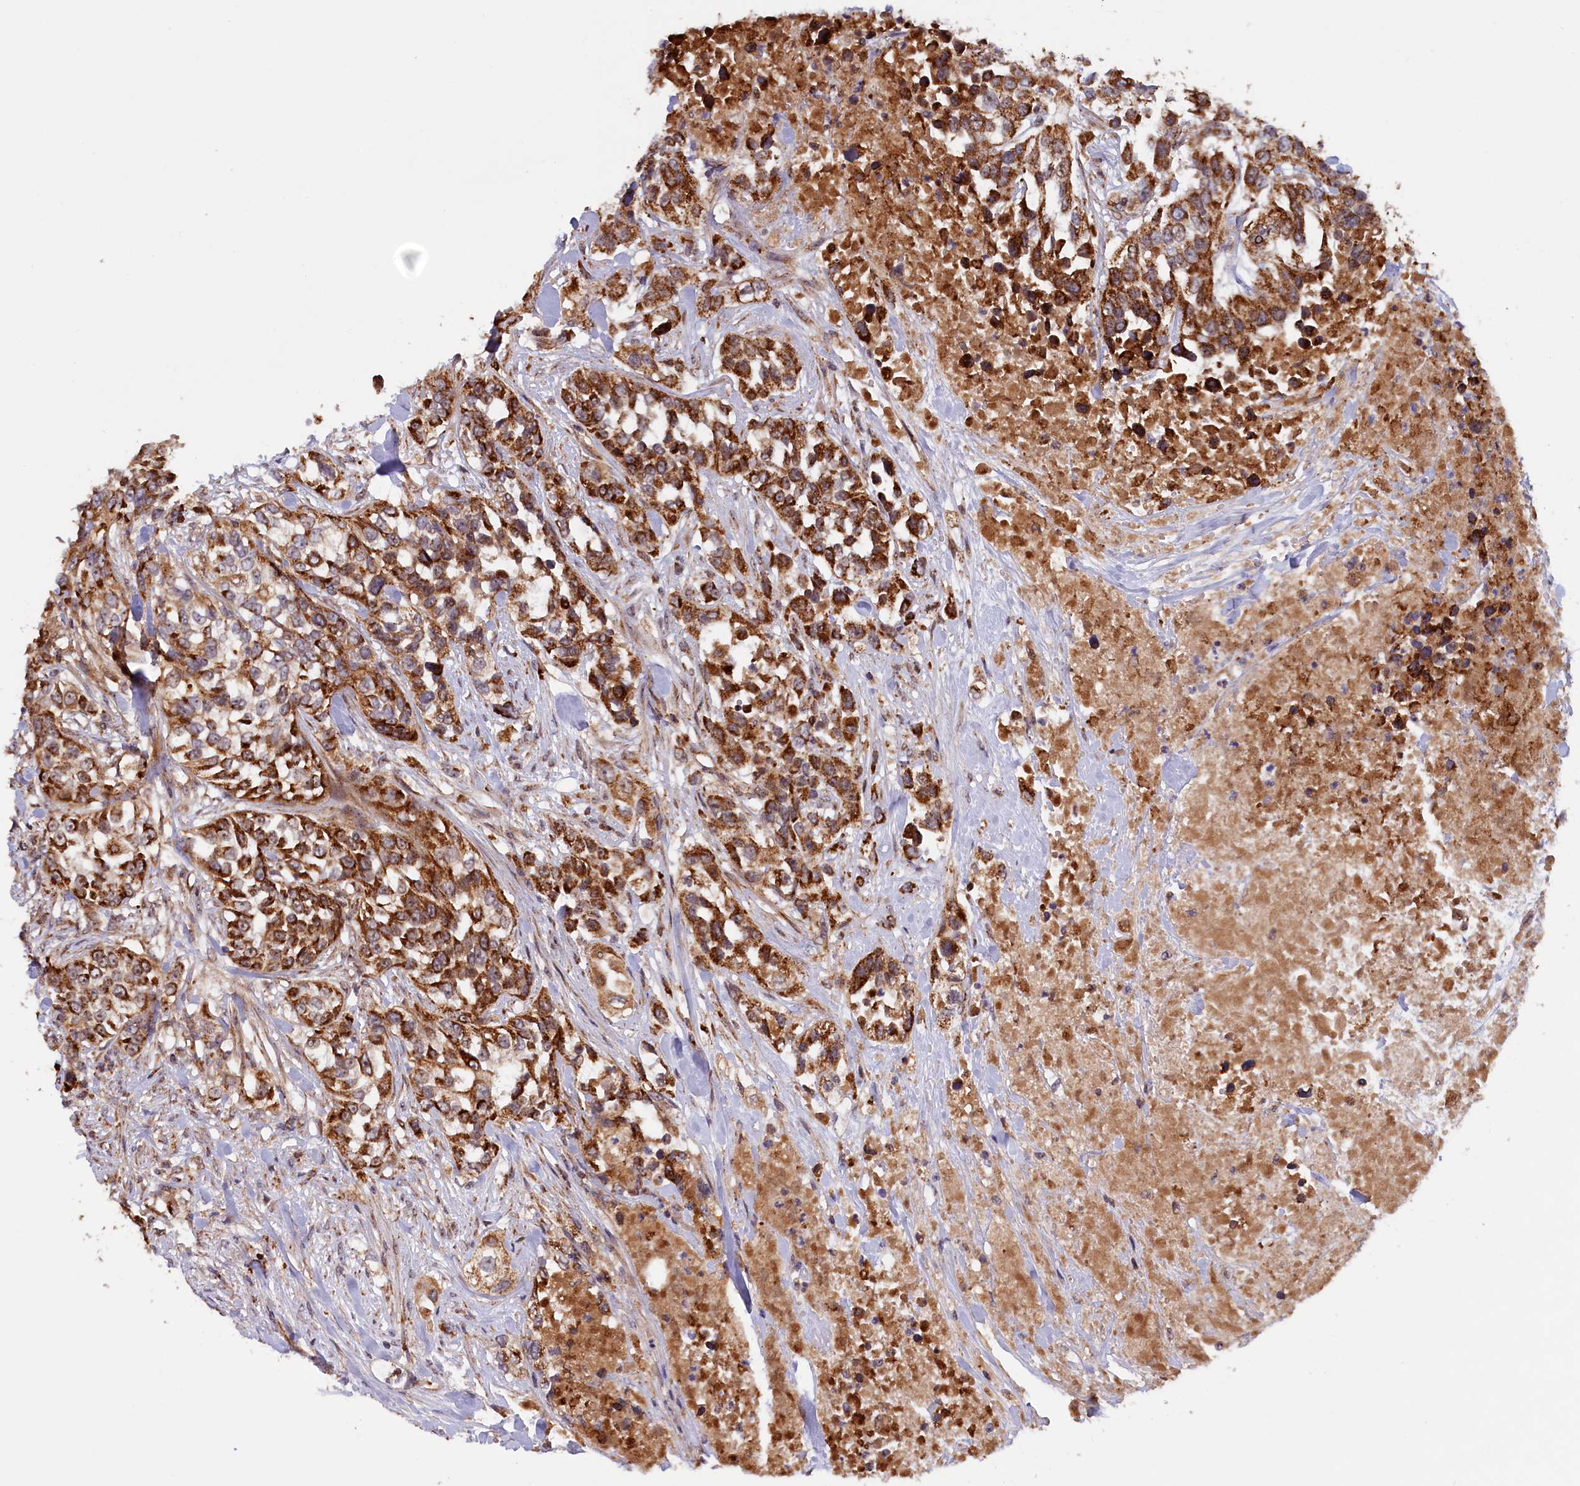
{"staining": {"intensity": "strong", "quantity": ">75%", "location": "cytoplasmic/membranous"}, "tissue": "urothelial cancer", "cell_type": "Tumor cells", "image_type": "cancer", "snomed": [{"axis": "morphology", "description": "Urothelial carcinoma, High grade"}, {"axis": "topography", "description": "Urinary bladder"}], "caption": "The image exhibits staining of urothelial carcinoma (high-grade), revealing strong cytoplasmic/membranous protein positivity (brown color) within tumor cells.", "gene": "DUS3L", "patient": {"sex": "female", "age": 80}}